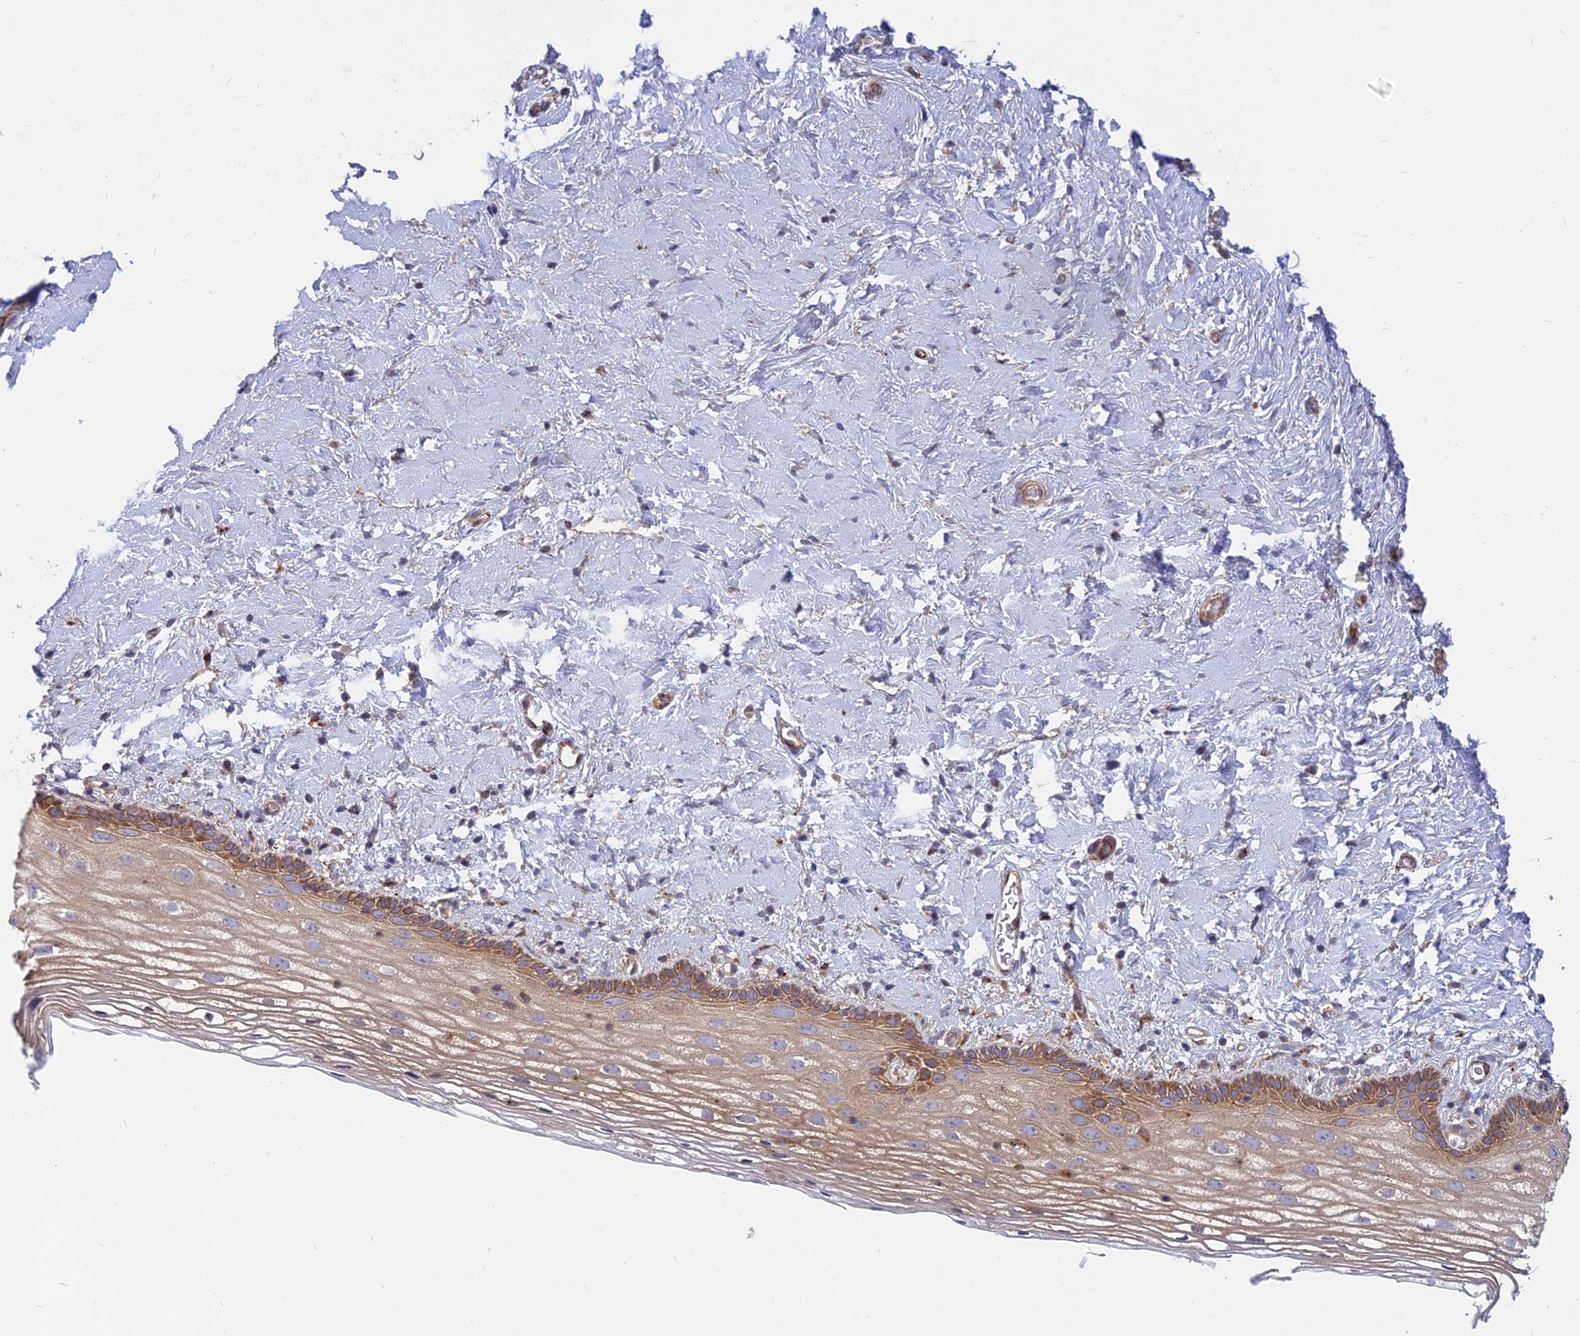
{"staining": {"intensity": "moderate", "quantity": "25%-75%", "location": "cytoplasmic/membranous"}, "tissue": "vagina", "cell_type": "Squamous epithelial cells", "image_type": "normal", "snomed": [{"axis": "morphology", "description": "Normal tissue, NOS"}, {"axis": "morphology", "description": "Adenocarcinoma, NOS"}, {"axis": "topography", "description": "Rectum"}, {"axis": "topography", "description": "Vagina"}], "caption": "DAB immunohistochemical staining of benign vagina demonstrates moderate cytoplasmic/membranous protein staining in about 25%-75% of squamous epithelial cells. (Stains: DAB in brown, nuclei in blue, Microscopy: brightfield microscopy at high magnification).", "gene": "PHKA2", "patient": {"sex": "female", "age": 71}}